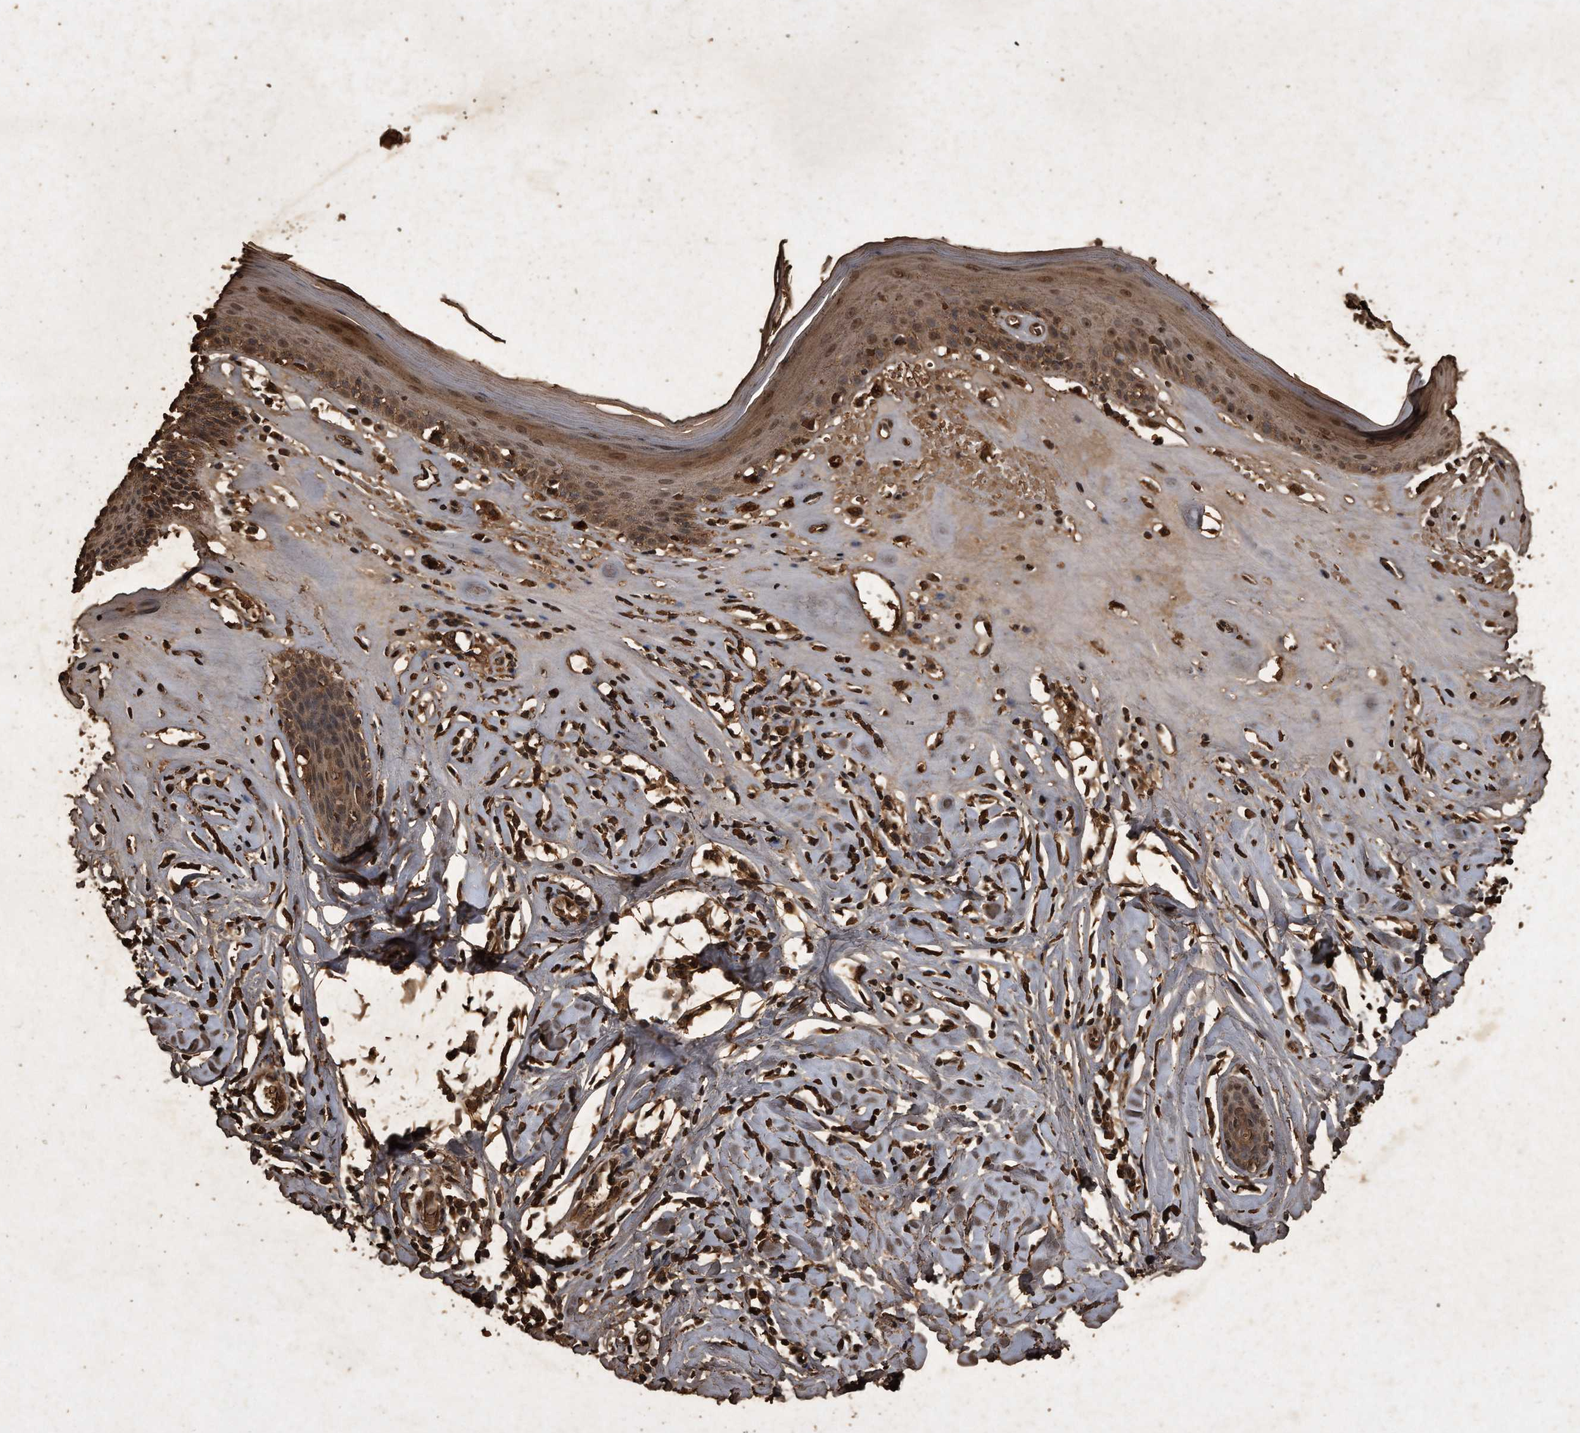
{"staining": {"intensity": "moderate", "quantity": ">75%", "location": "cytoplasmic/membranous,nuclear"}, "tissue": "skin", "cell_type": "Epidermal cells", "image_type": "normal", "snomed": [{"axis": "morphology", "description": "Normal tissue, NOS"}, {"axis": "morphology", "description": "Inflammation, NOS"}, {"axis": "topography", "description": "Vulva"}], "caption": "Protein staining of normal skin demonstrates moderate cytoplasmic/membranous,nuclear staining in about >75% of epidermal cells. (DAB IHC with brightfield microscopy, high magnification).", "gene": "CFLAR", "patient": {"sex": "female", "age": 84}}